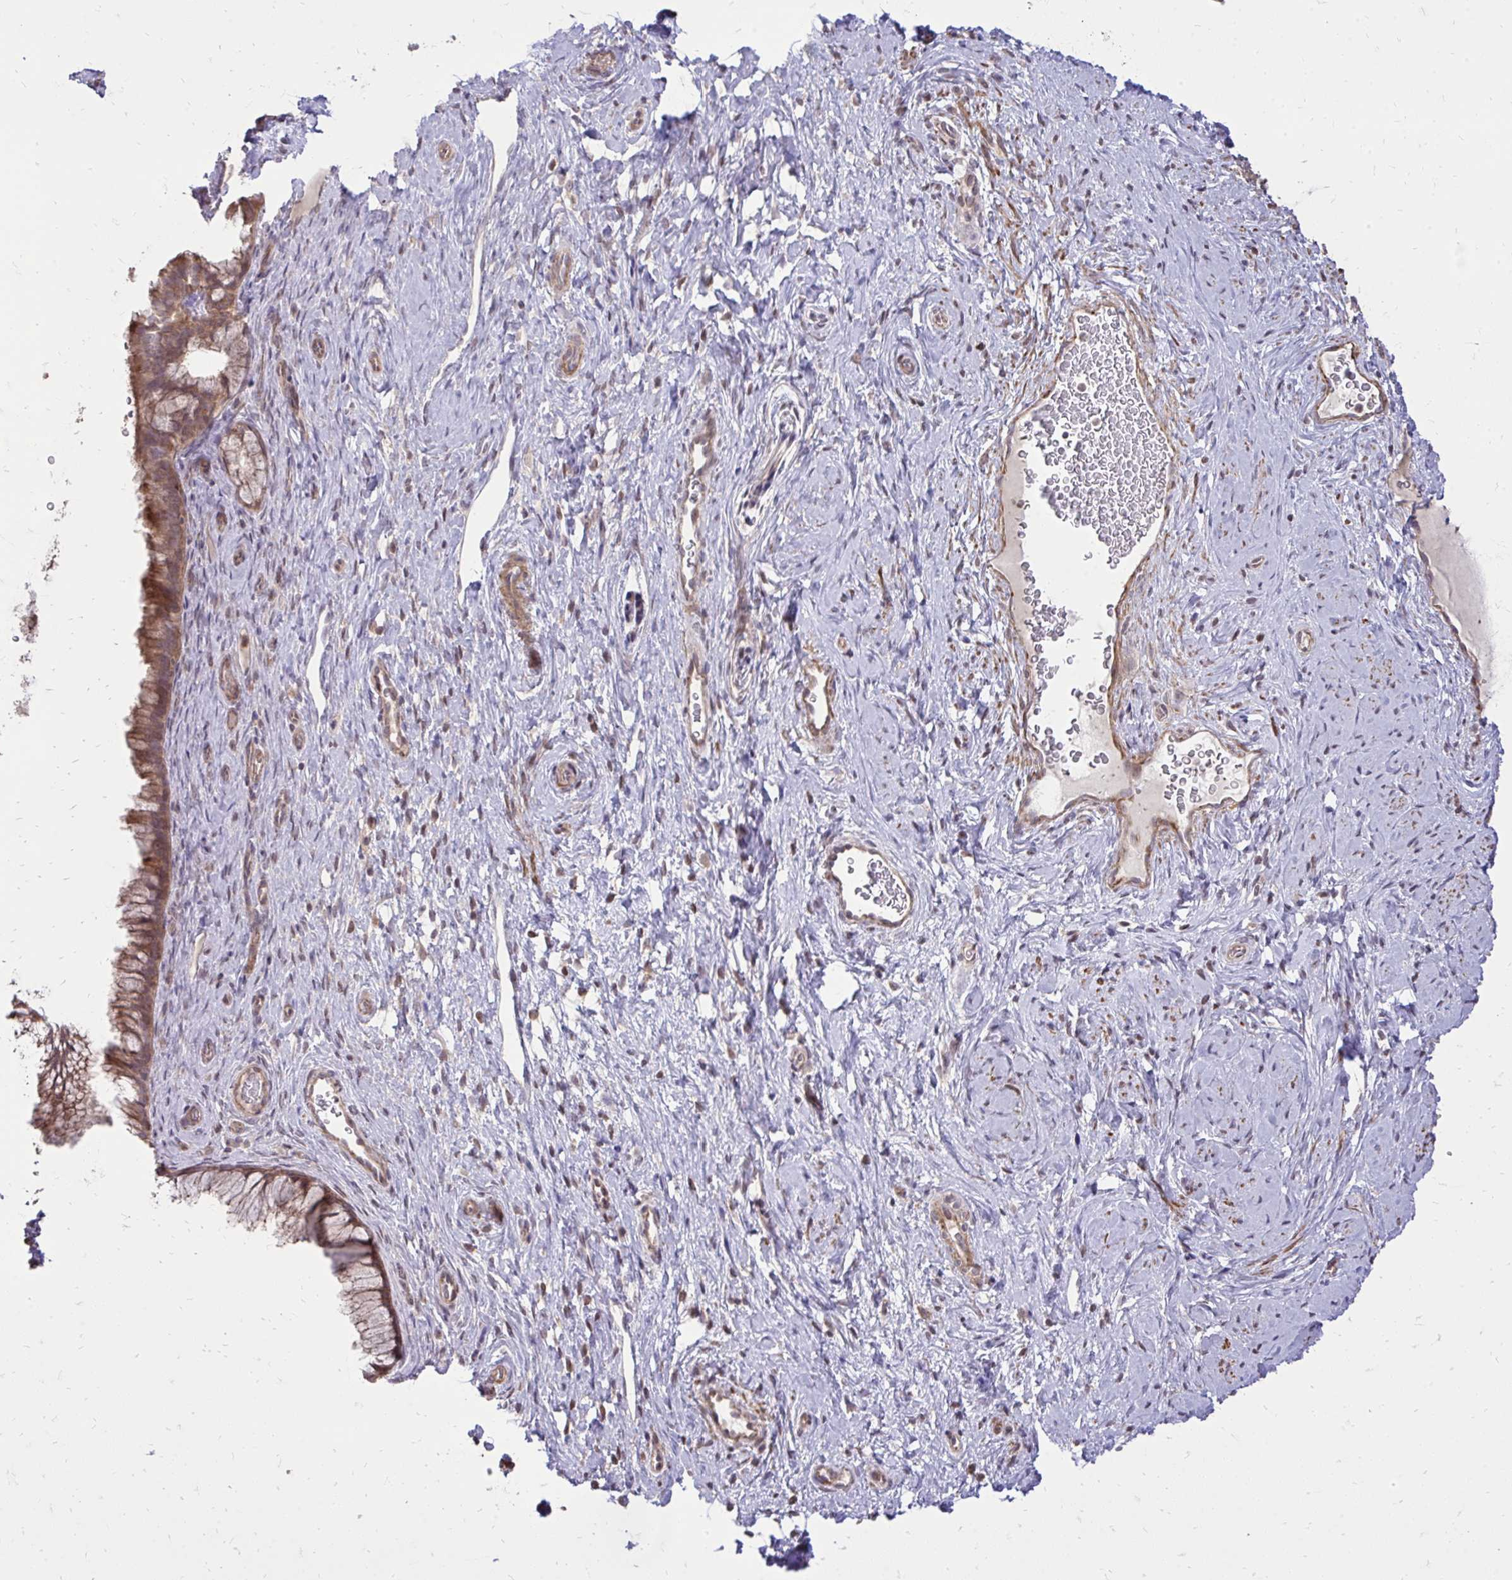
{"staining": {"intensity": "strong", "quantity": ">75%", "location": "cytoplasmic/membranous"}, "tissue": "cervix", "cell_type": "Glandular cells", "image_type": "normal", "snomed": [{"axis": "morphology", "description": "Normal tissue, NOS"}, {"axis": "topography", "description": "Cervix"}], "caption": "Immunohistochemical staining of unremarkable cervix demonstrates high levels of strong cytoplasmic/membranous expression in about >75% of glandular cells. (DAB IHC with brightfield microscopy, high magnification).", "gene": "SLC7A5", "patient": {"sex": "female", "age": 34}}